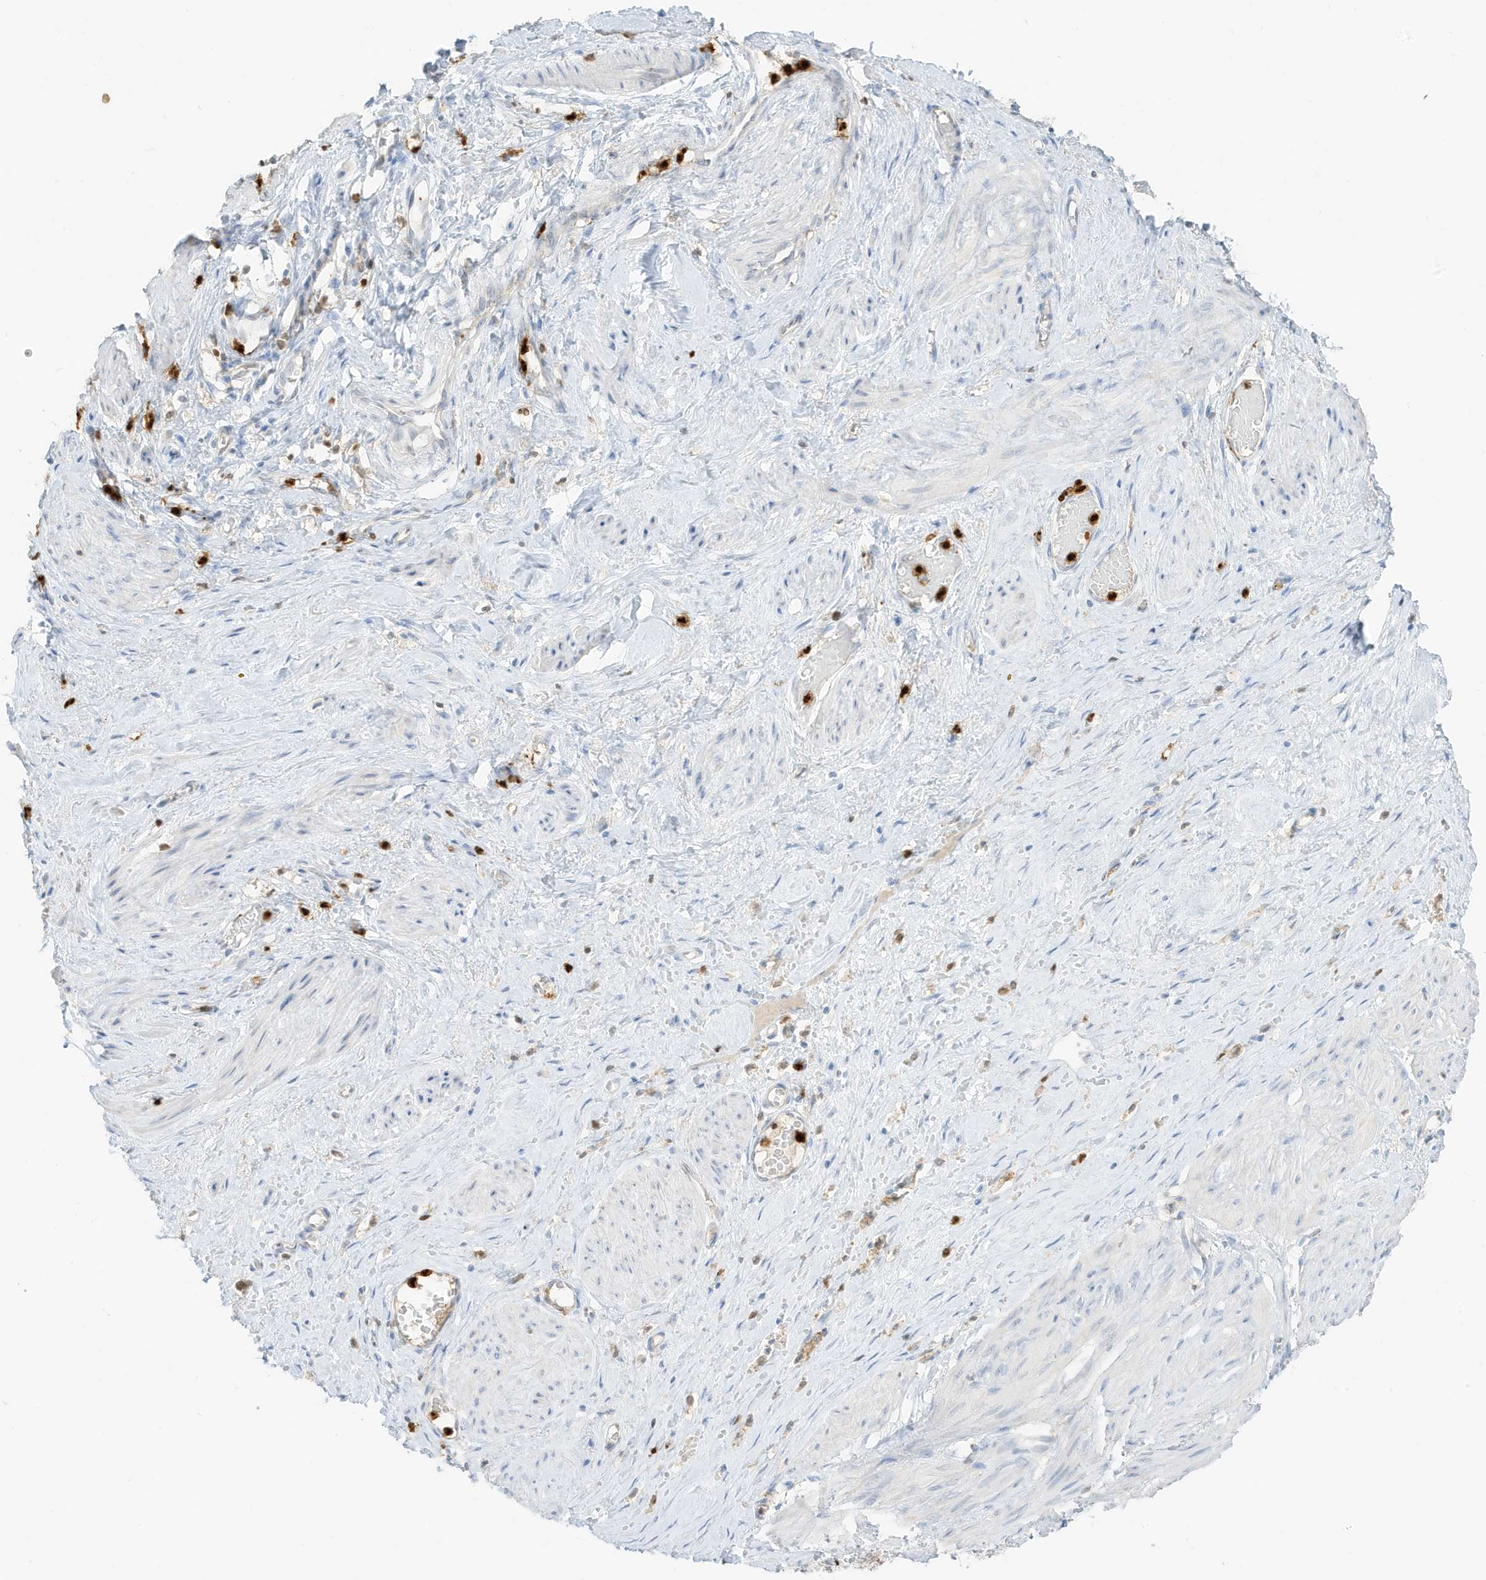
{"staining": {"intensity": "negative", "quantity": "none", "location": "none"}, "tissue": "smooth muscle", "cell_type": "Smooth muscle cells", "image_type": "normal", "snomed": [{"axis": "morphology", "description": "Normal tissue, NOS"}, {"axis": "topography", "description": "Endometrium"}], "caption": "Immunohistochemistry photomicrograph of benign human smooth muscle stained for a protein (brown), which shows no staining in smooth muscle cells.", "gene": "GCA", "patient": {"sex": "female", "age": 33}}